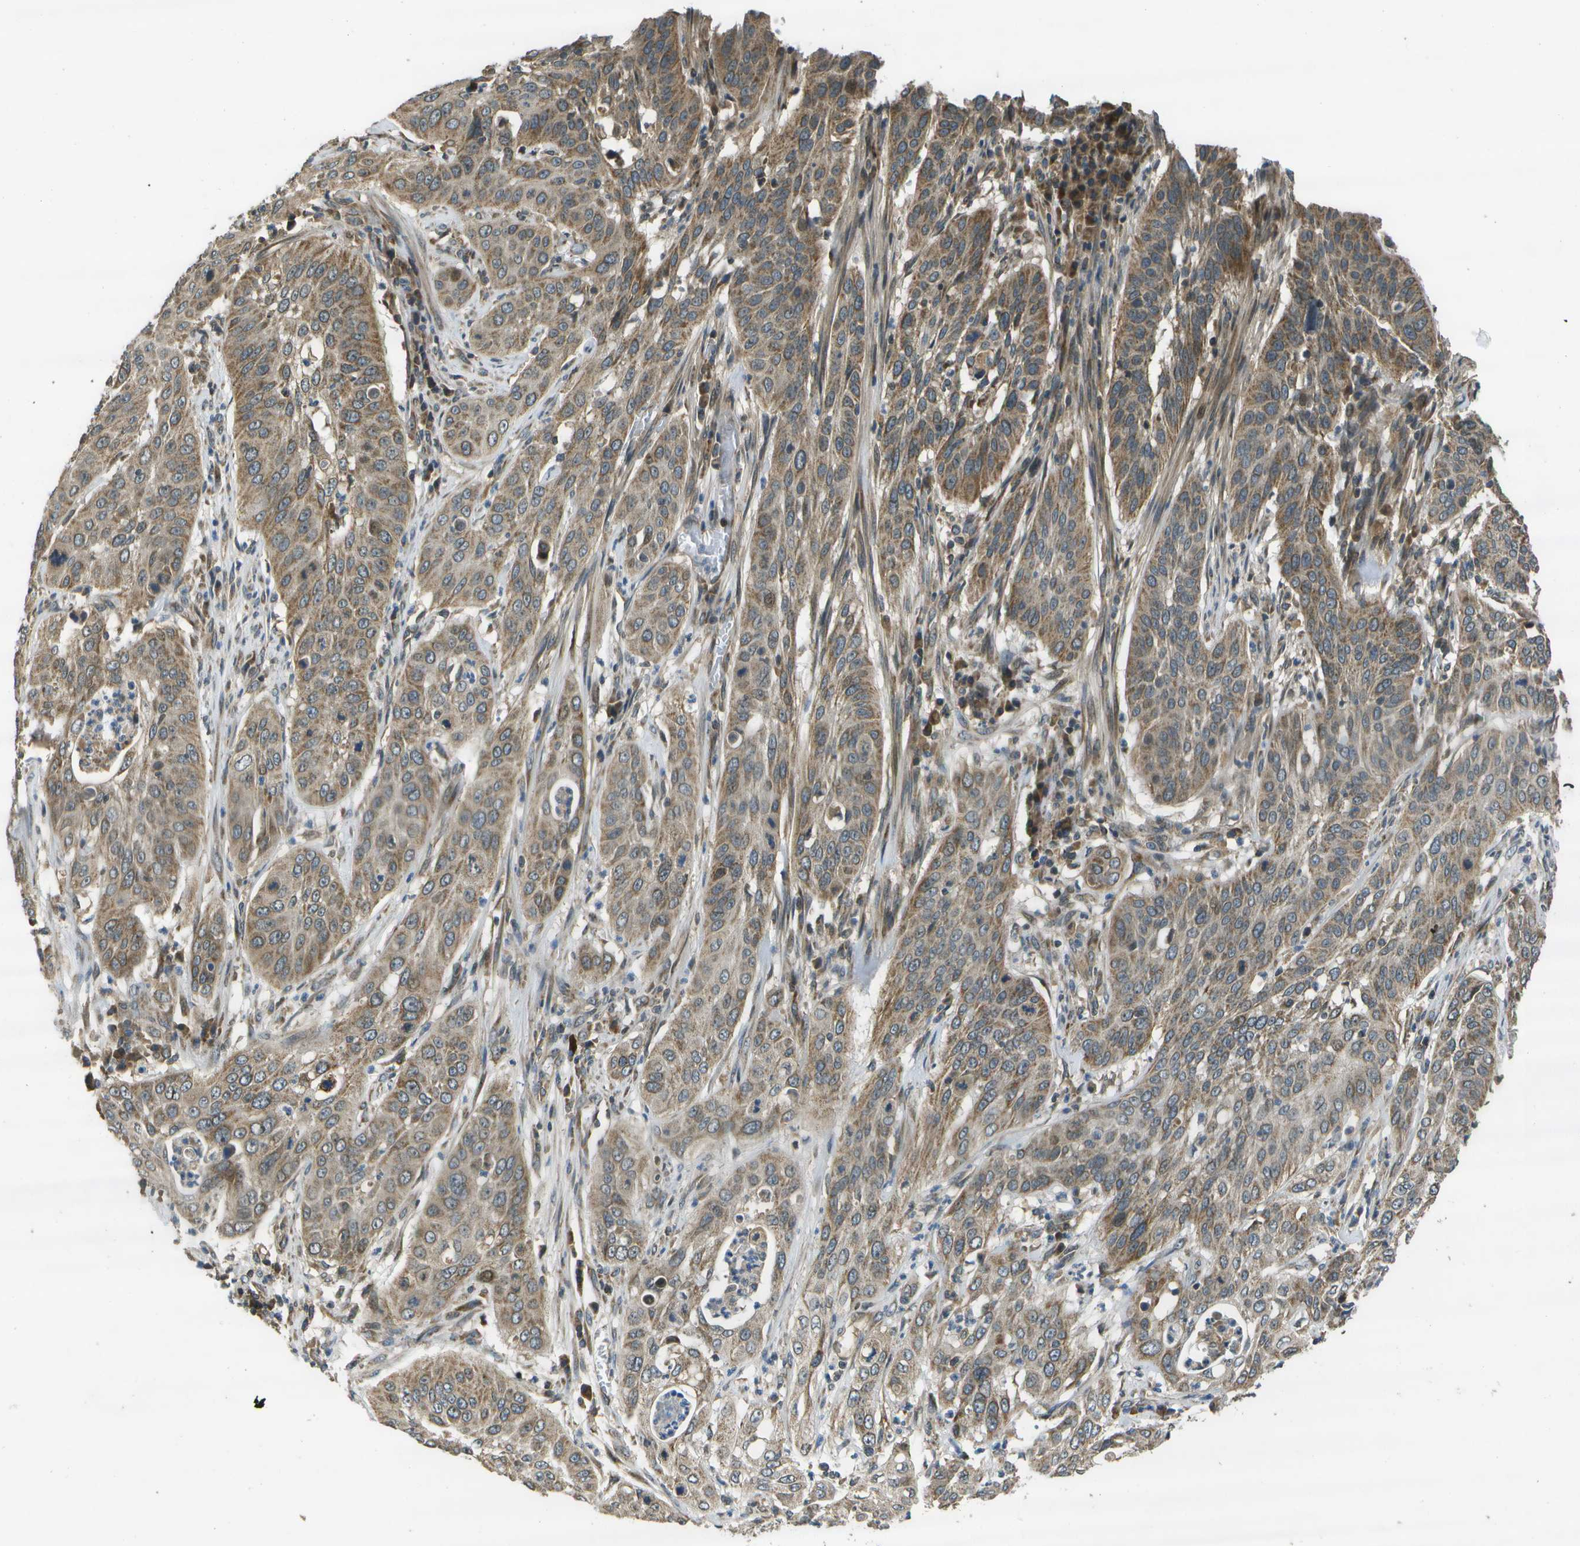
{"staining": {"intensity": "moderate", "quantity": ">75%", "location": "cytoplasmic/membranous"}, "tissue": "cervical cancer", "cell_type": "Tumor cells", "image_type": "cancer", "snomed": [{"axis": "morphology", "description": "Normal tissue, NOS"}, {"axis": "morphology", "description": "Squamous cell carcinoma, NOS"}, {"axis": "topography", "description": "Cervix"}], "caption": "The immunohistochemical stain highlights moderate cytoplasmic/membranous staining in tumor cells of cervical cancer tissue. (DAB IHC with brightfield microscopy, high magnification).", "gene": "HFE", "patient": {"sex": "female", "age": 39}}